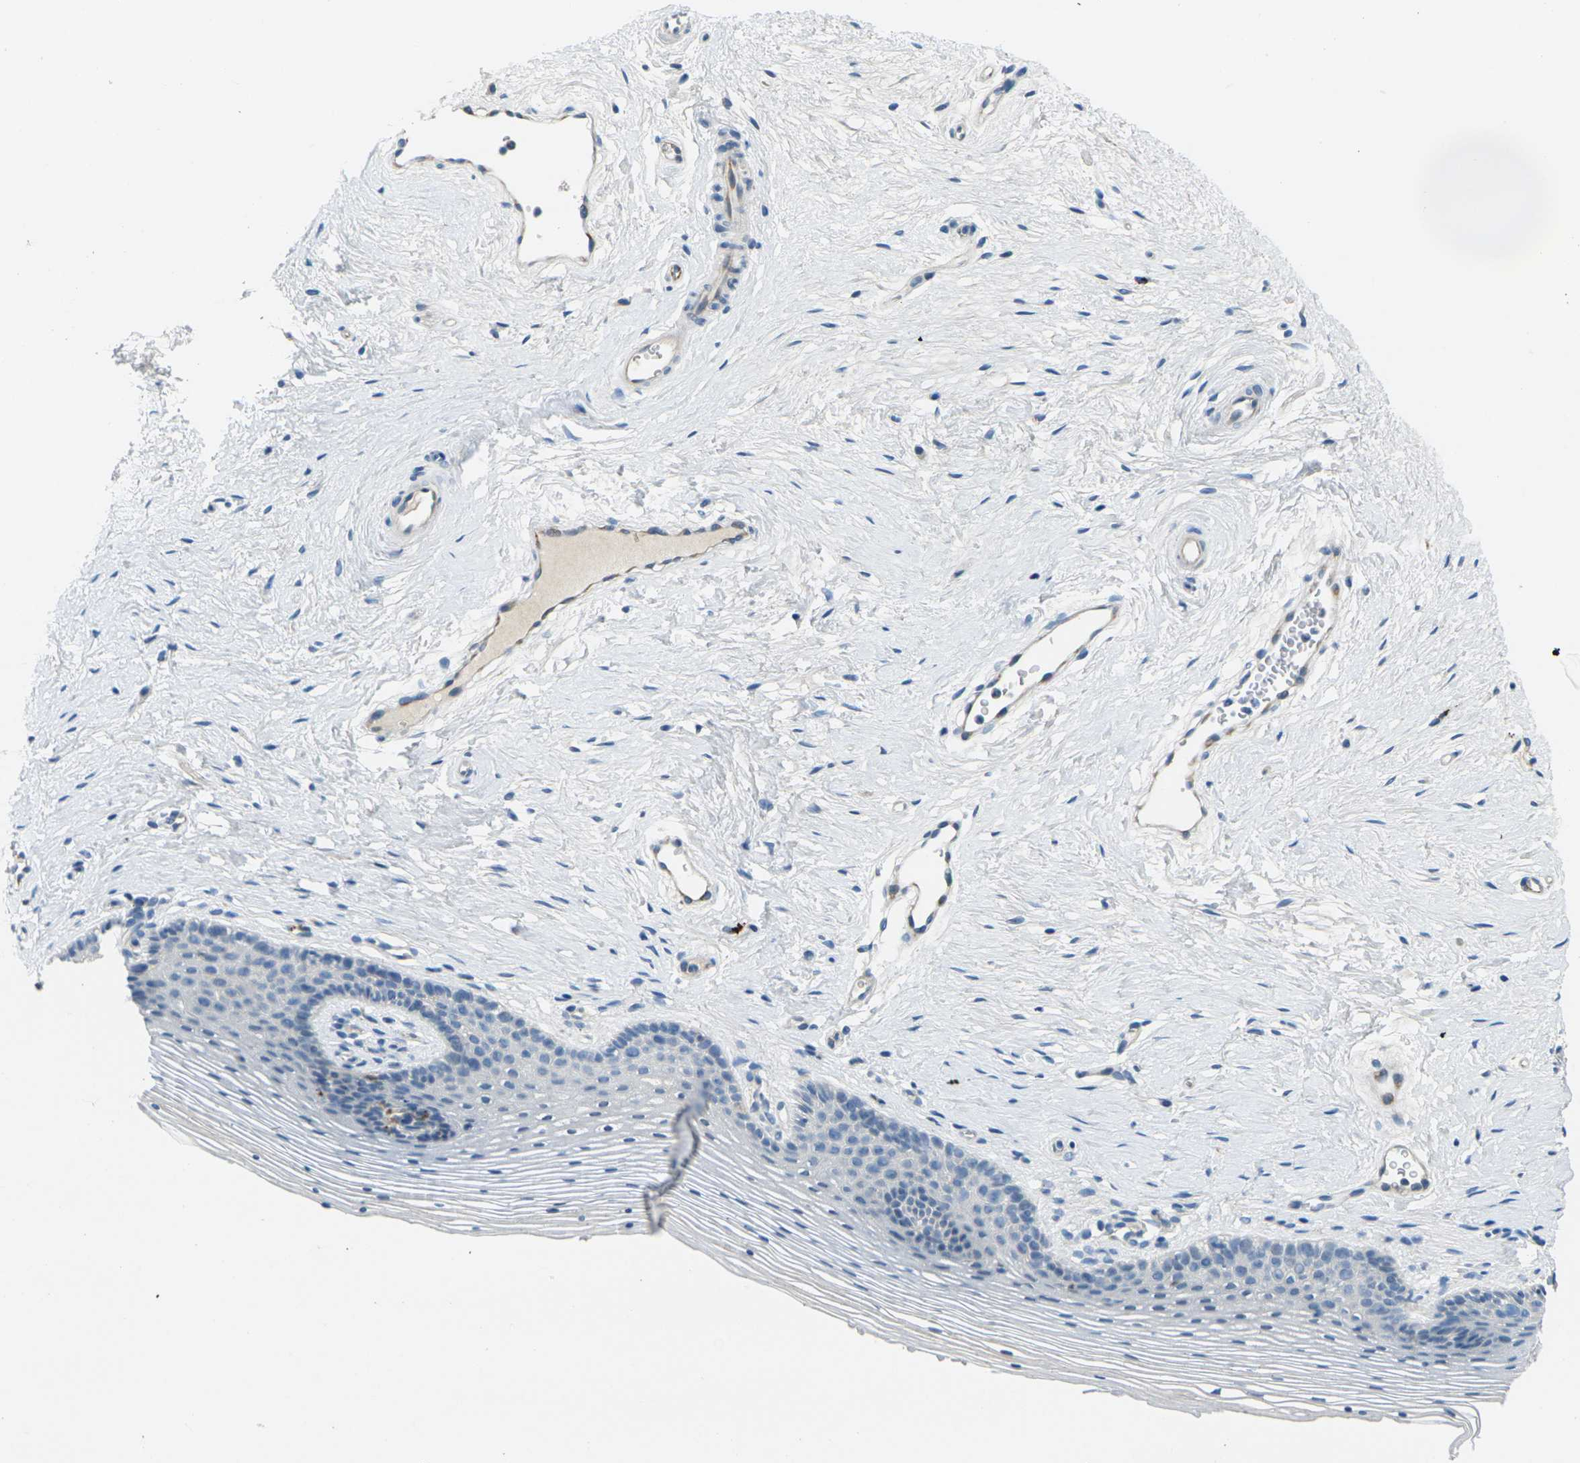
{"staining": {"intensity": "negative", "quantity": "none", "location": "none"}, "tissue": "vagina", "cell_type": "Squamous epithelial cells", "image_type": "normal", "snomed": [{"axis": "morphology", "description": "Normal tissue, NOS"}, {"axis": "topography", "description": "Vagina"}], "caption": "Vagina stained for a protein using IHC reveals no staining squamous epithelial cells.", "gene": "CYP2C8", "patient": {"sex": "female", "age": 32}}